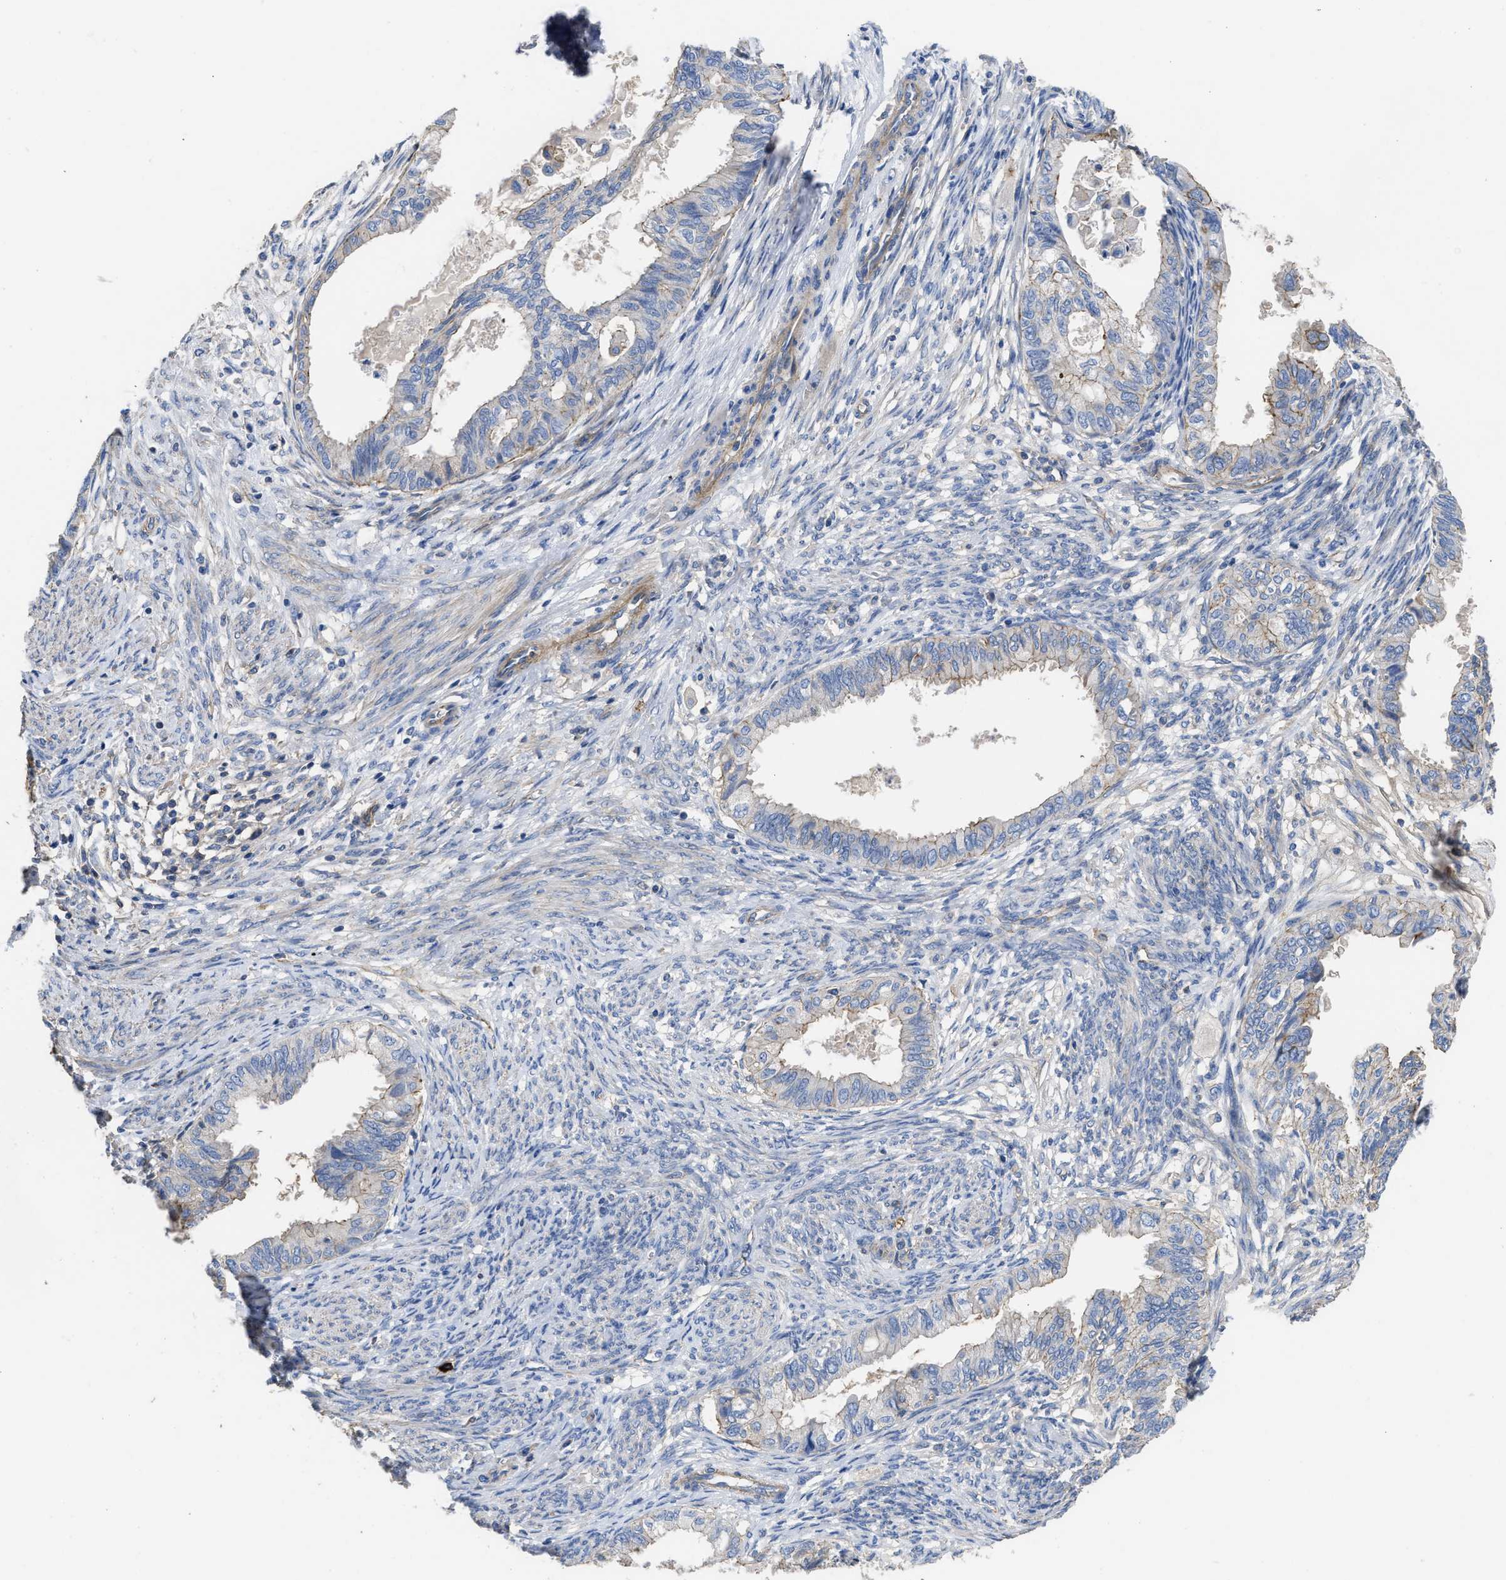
{"staining": {"intensity": "negative", "quantity": "none", "location": "none"}, "tissue": "cervical cancer", "cell_type": "Tumor cells", "image_type": "cancer", "snomed": [{"axis": "morphology", "description": "Normal tissue, NOS"}, {"axis": "morphology", "description": "Adenocarcinoma, NOS"}, {"axis": "topography", "description": "Cervix"}, {"axis": "topography", "description": "Endometrium"}], "caption": "Human cervical cancer stained for a protein using IHC demonstrates no expression in tumor cells.", "gene": "USP4", "patient": {"sex": "female", "age": 86}}